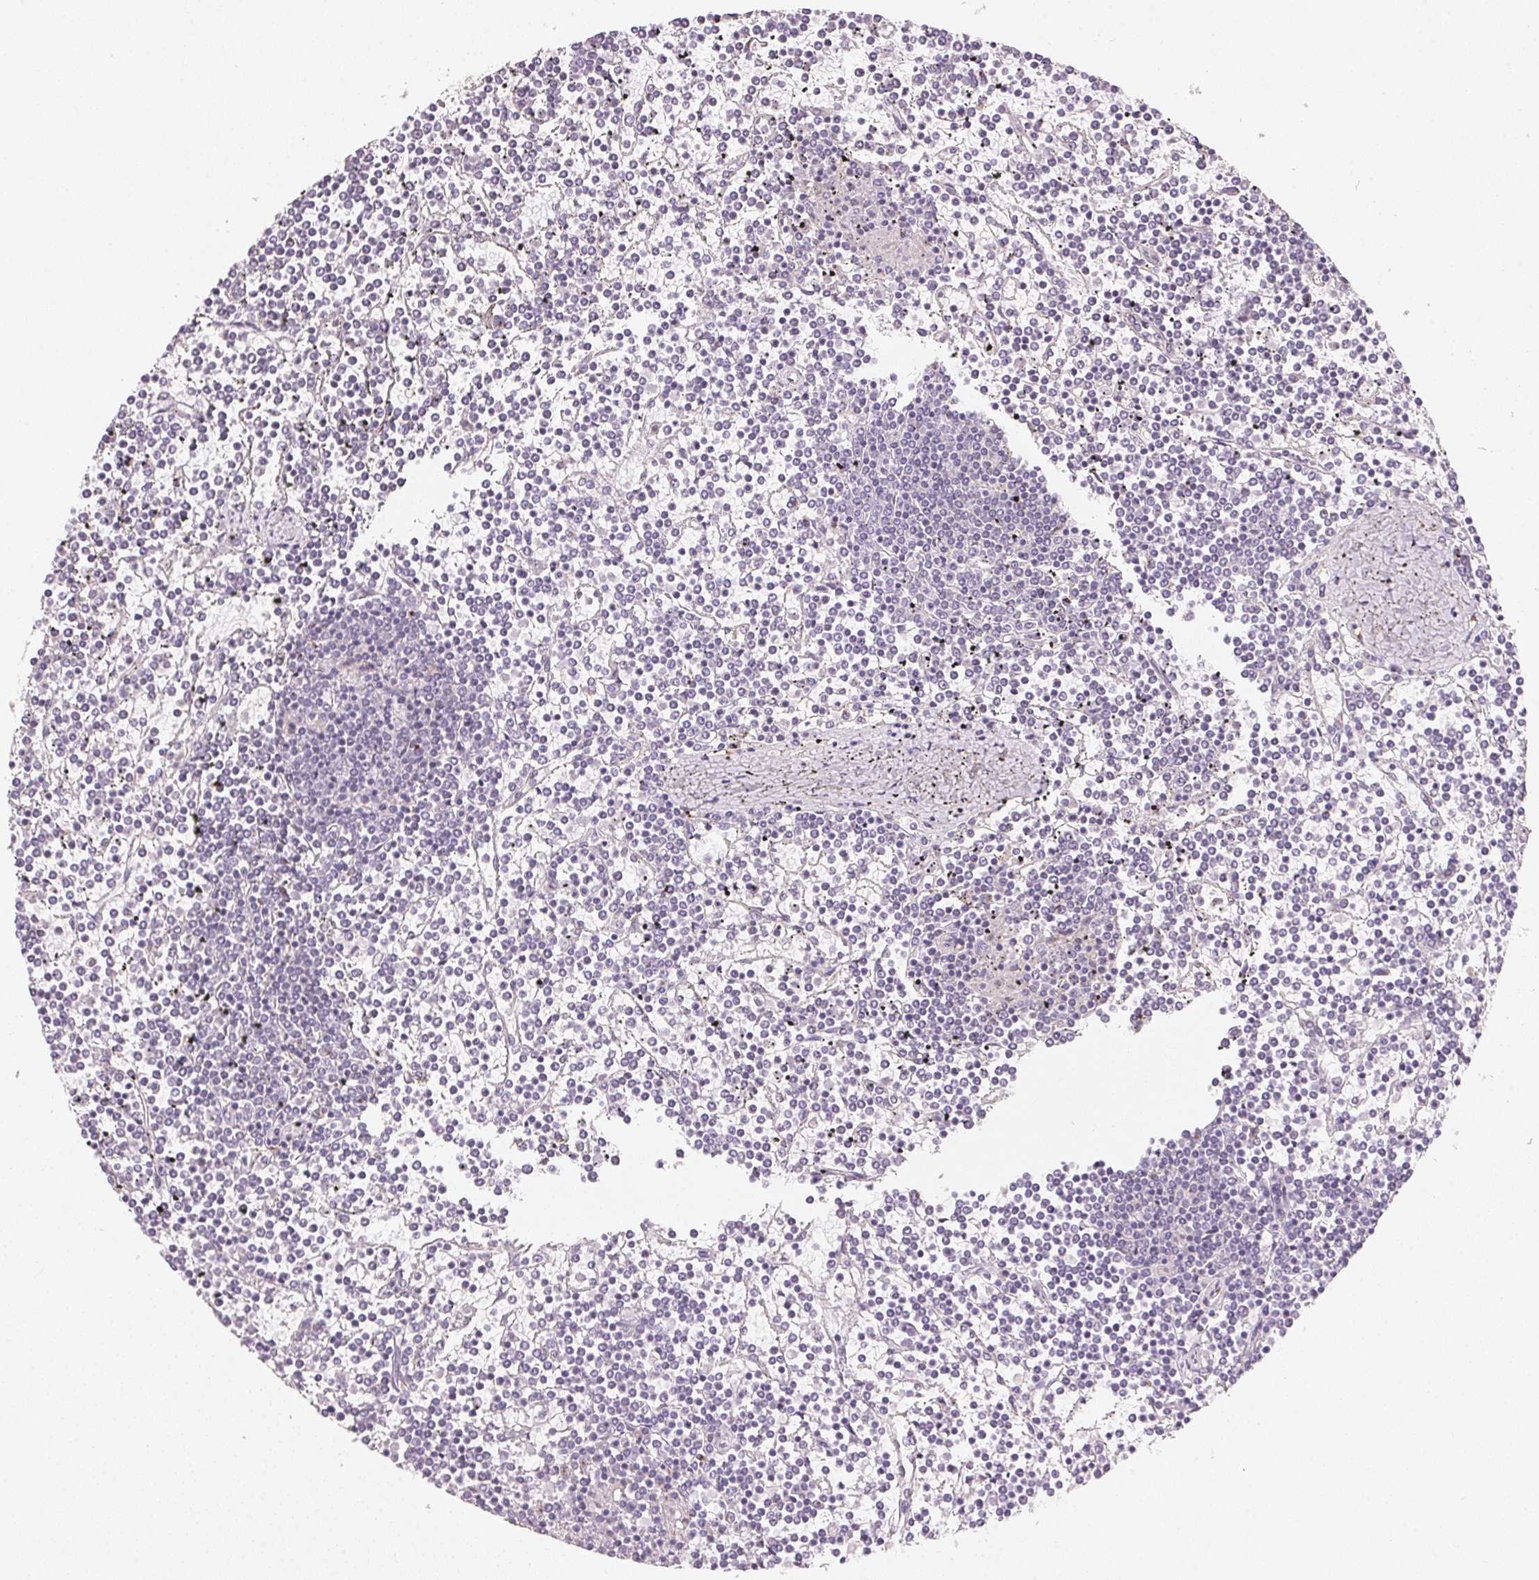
{"staining": {"intensity": "negative", "quantity": "none", "location": "none"}, "tissue": "lymphoma", "cell_type": "Tumor cells", "image_type": "cancer", "snomed": [{"axis": "morphology", "description": "Malignant lymphoma, non-Hodgkin's type, Low grade"}, {"axis": "topography", "description": "Spleen"}], "caption": "The image demonstrates no staining of tumor cells in lymphoma. The staining is performed using DAB (3,3'-diaminobenzidine) brown chromogen with nuclei counter-stained in using hematoxylin.", "gene": "DRAM2", "patient": {"sex": "female", "age": 19}}